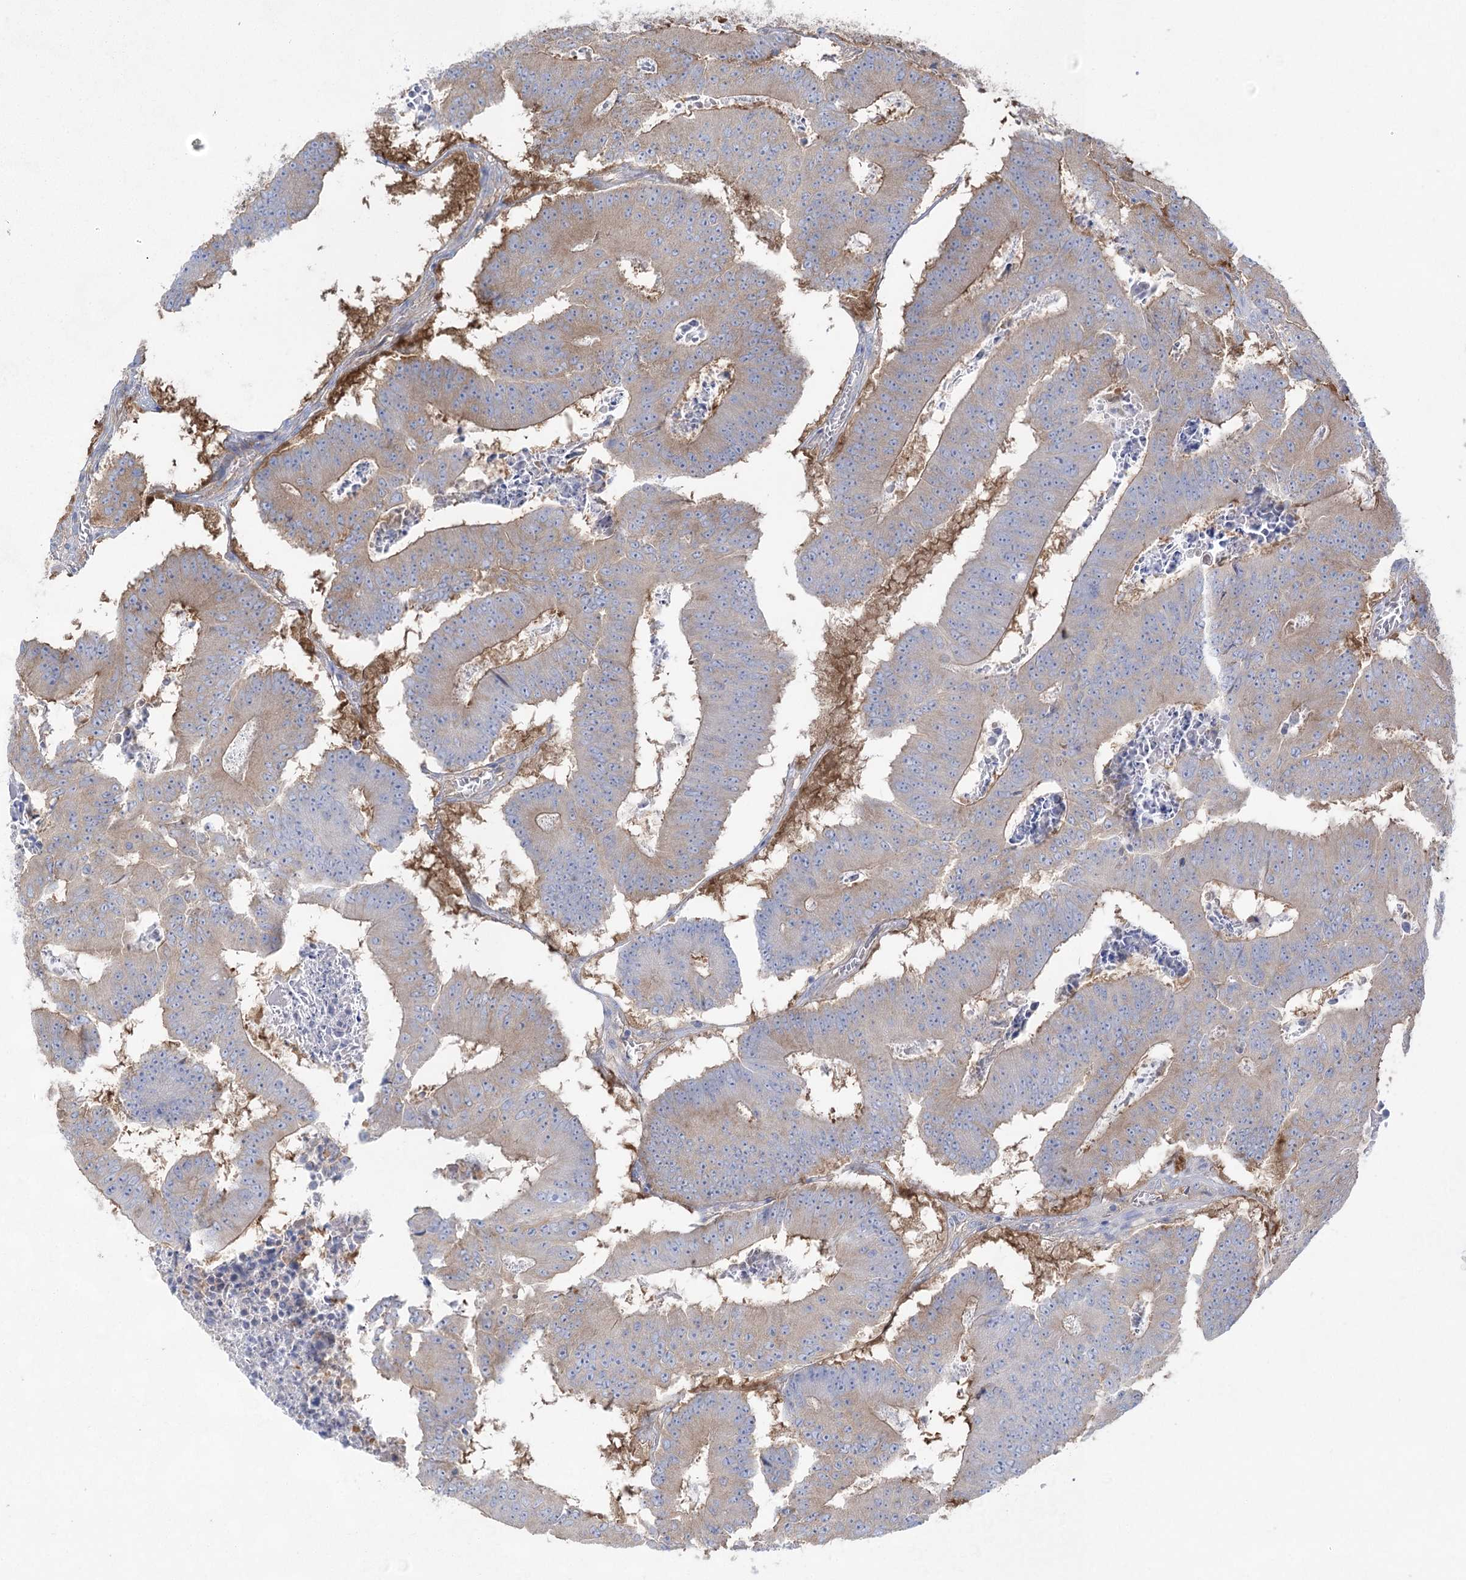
{"staining": {"intensity": "moderate", "quantity": "<25%", "location": "cytoplasmic/membranous"}, "tissue": "colorectal cancer", "cell_type": "Tumor cells", "image_type": "cancer", "snomed": [{"axis": "morphology", "description": "Adenocarcinoma, NOS"}, {"axis": "topography", "description": "Colon"}], "caption": "Human adenocarcinoma (colorectal) stained for a protein (brown) displays moderate cytoplasmic/membranous positive positivity in about <25% of tumor cells.", "gene": "EIF3A", "patient": {"sex": "male", "age": 87}}